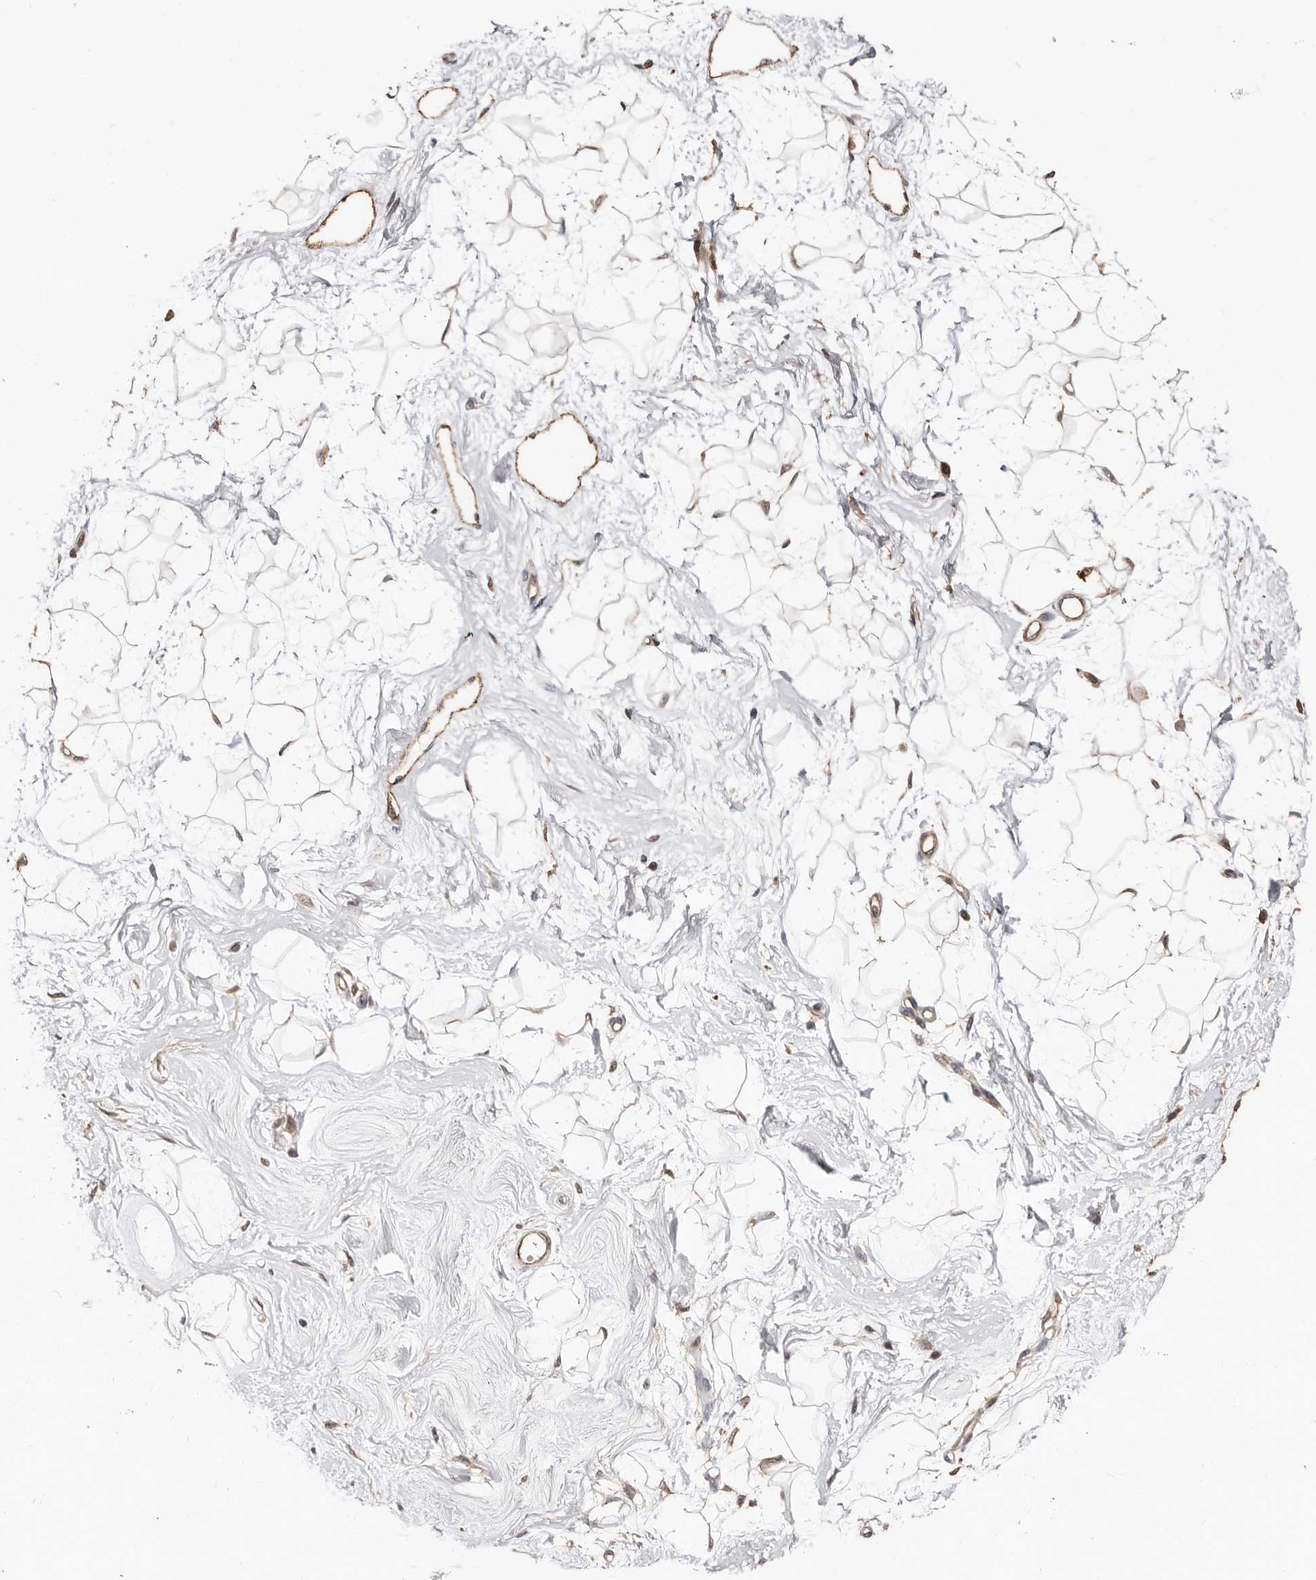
{"staining": {"intensity": "moderate", "quantity": "25%-75%", "location": "cytoplasmic/membranous"}, "tissue": "breast", "cell_type": "Adipocytes", "image_type": "normal", "snomed": [{"axis": "morphology", "description": "Normal tissue, NOS"}, {"axis": "topography", "description": "Breast"}], "caption": "IHC histopathology image of normal breast: human breast stained using immunohistochemistry (IHC) demonstrates medium levels of moderate protein expression localized specifically in the cytoplasmic/membranous of adipocytes, appearing as a cytoplasmic/membranous brown color.", "gene": "TRIP13", "patient": {"sex": "female", "age": 45}}